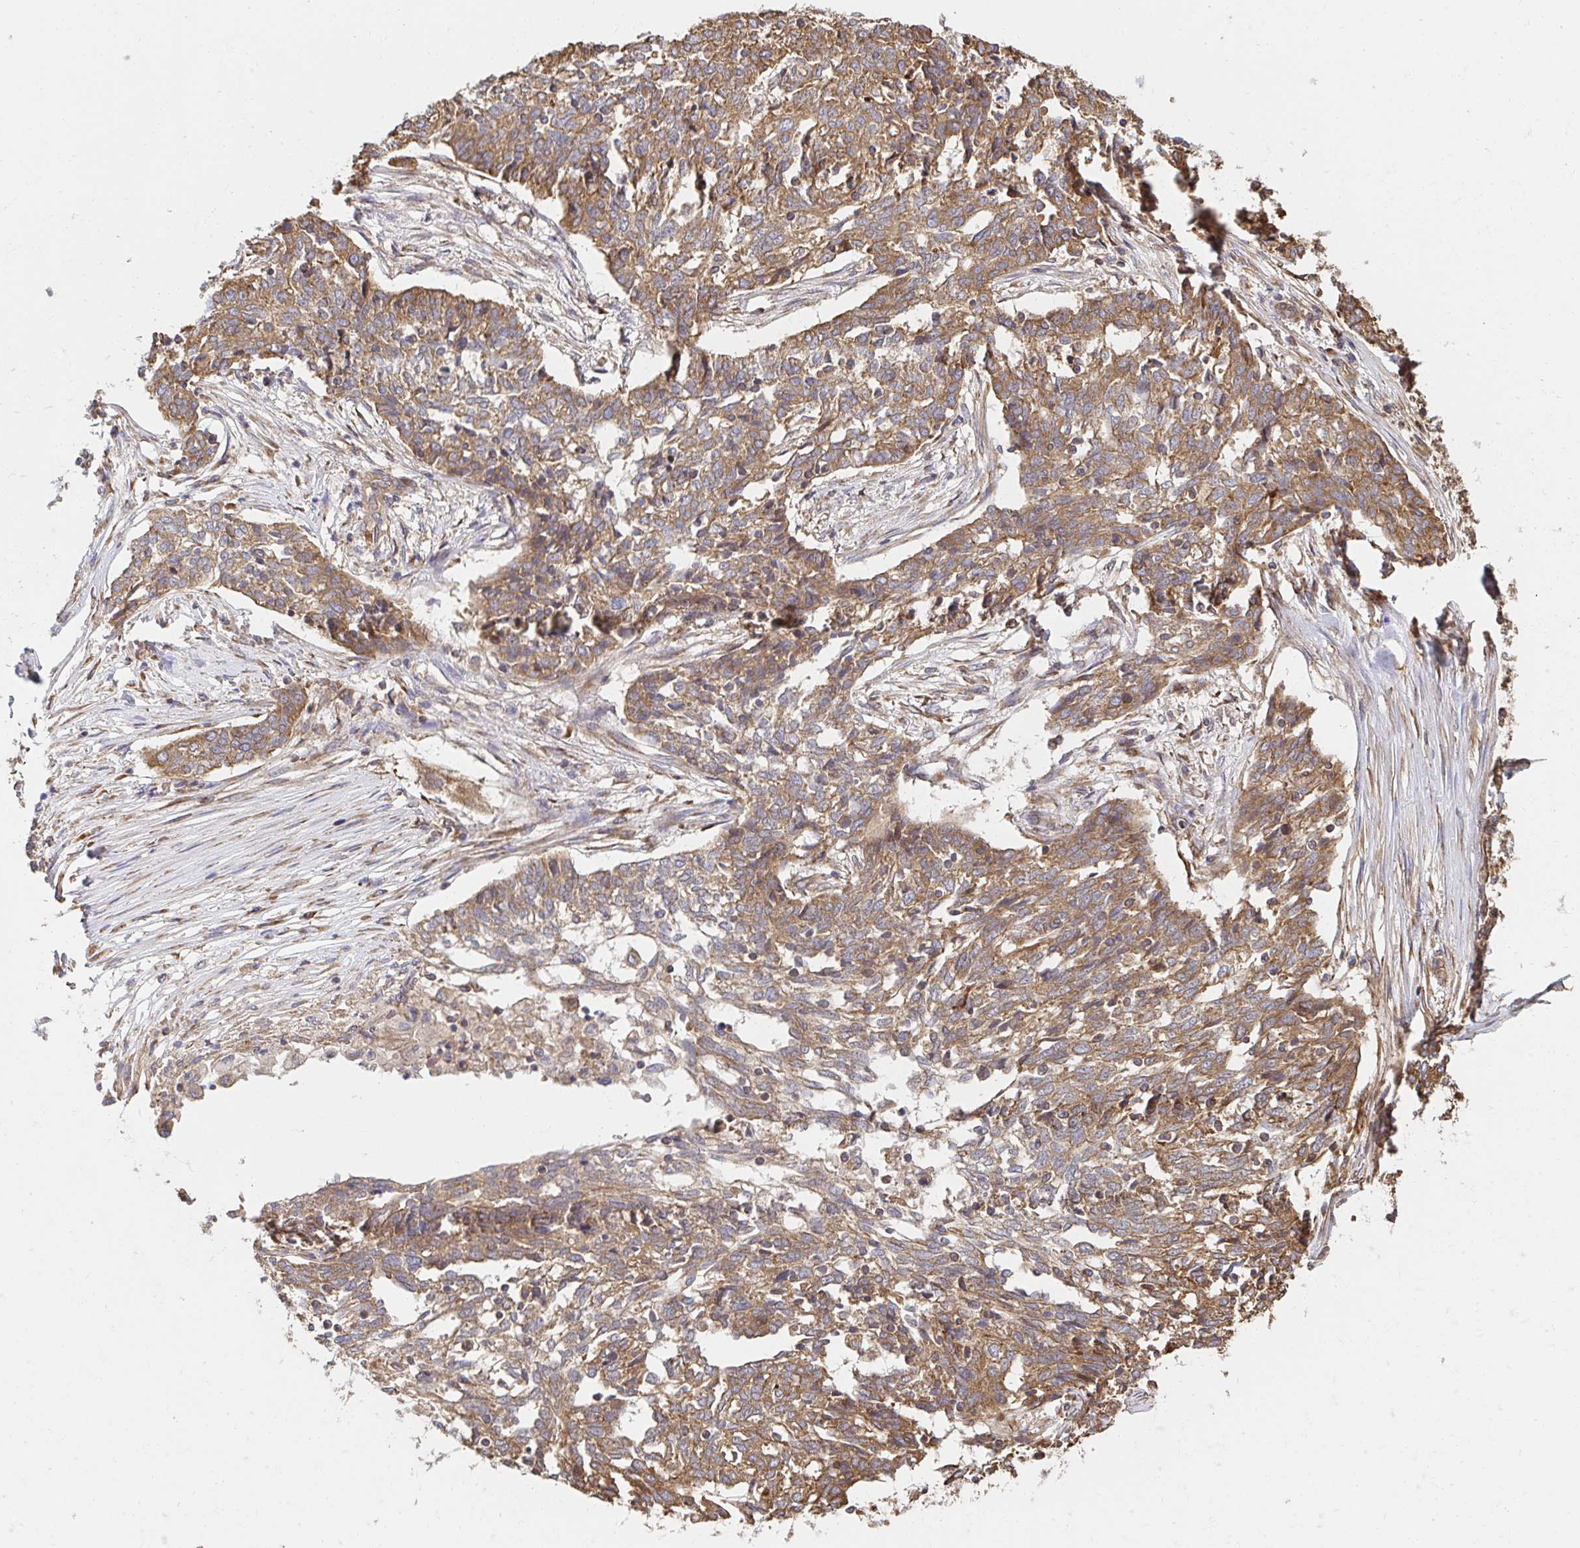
{"staining": {"intensity": "moderate", "quantity": ">75%", "location": "cytoplasmic/membranous"}, "tissue": "ovarian cancer", "cell_type": "Tumor cells", "image_type": "cancer", "snomed": [{"axis": "morphology", "description": "Cystadenocarcinoma, serous, NOS"}, {"axis": "topography", "description": "Ovary"}], "caption": "Immunohistochemistry photomicrograph of neoplastic tissue: human ovarian serous cystadenocarcinoma stained using immunohistochemistry demonstrates medium levels of moderate protein expression localized specifically in the cytoplasmic/membranous of tumor cells, appearing as a cytoplasmic/membranous brown color.", "gene": "APBB1", "patient": {"sex": "female", "age": 67}}